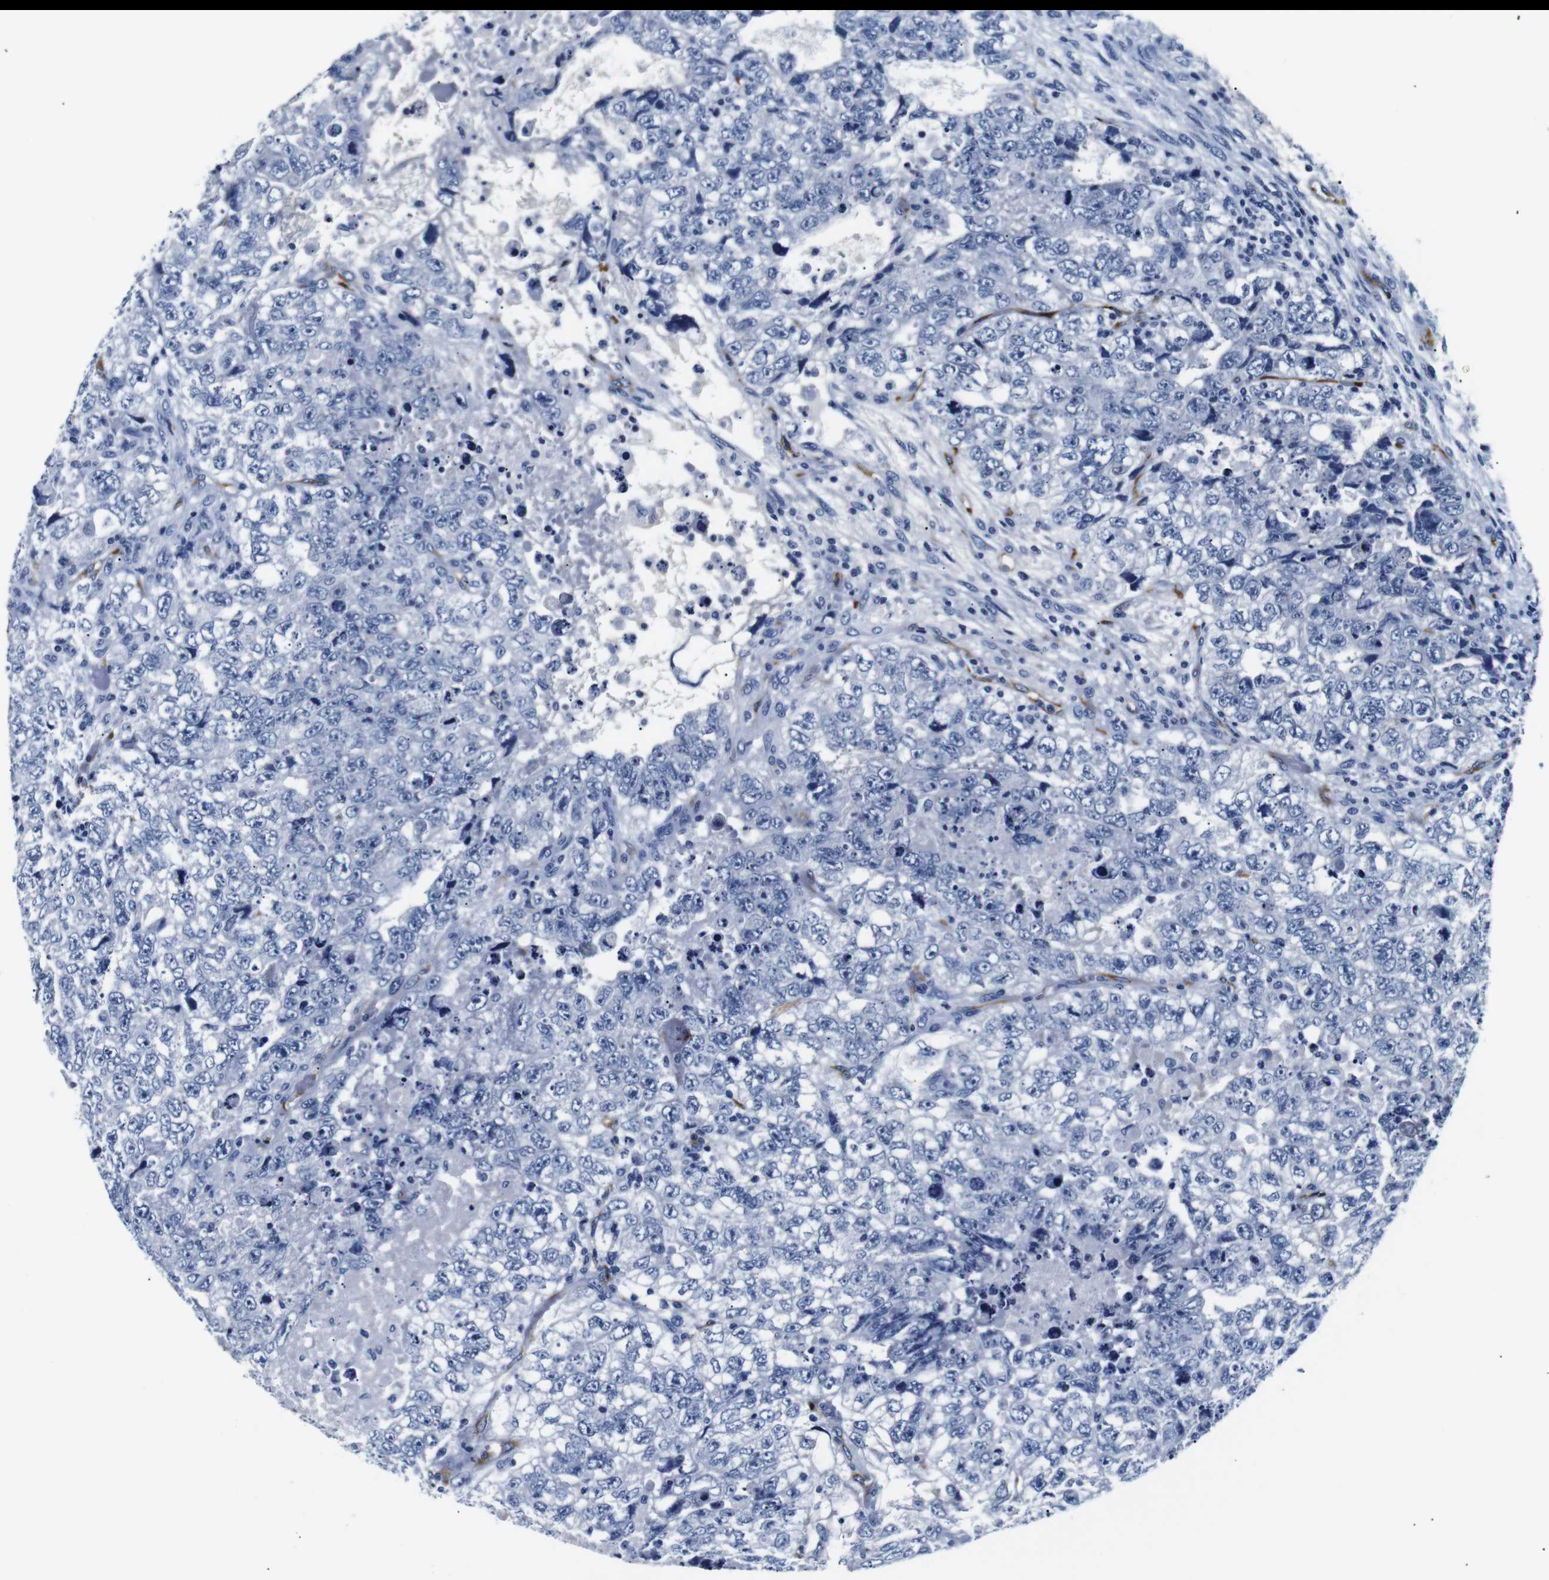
{"staining": {"intensity": "negative", "quantity": "none", "location": "none"}, "tissue": "testis cancer", "cell_type": "Tumor cells", "image_type": "cancer", "snomed": [{"axis": "morphology", "description": "Carcinoma, Embryonal, NOS"}, {"axis": "topography", "description": "Testis"}], "caption": "Tumor cells show no significant positivity in embryonal carcinoma (testis).", "gene": "MUC4", "patient": {"sex": "male", "age": 36}}